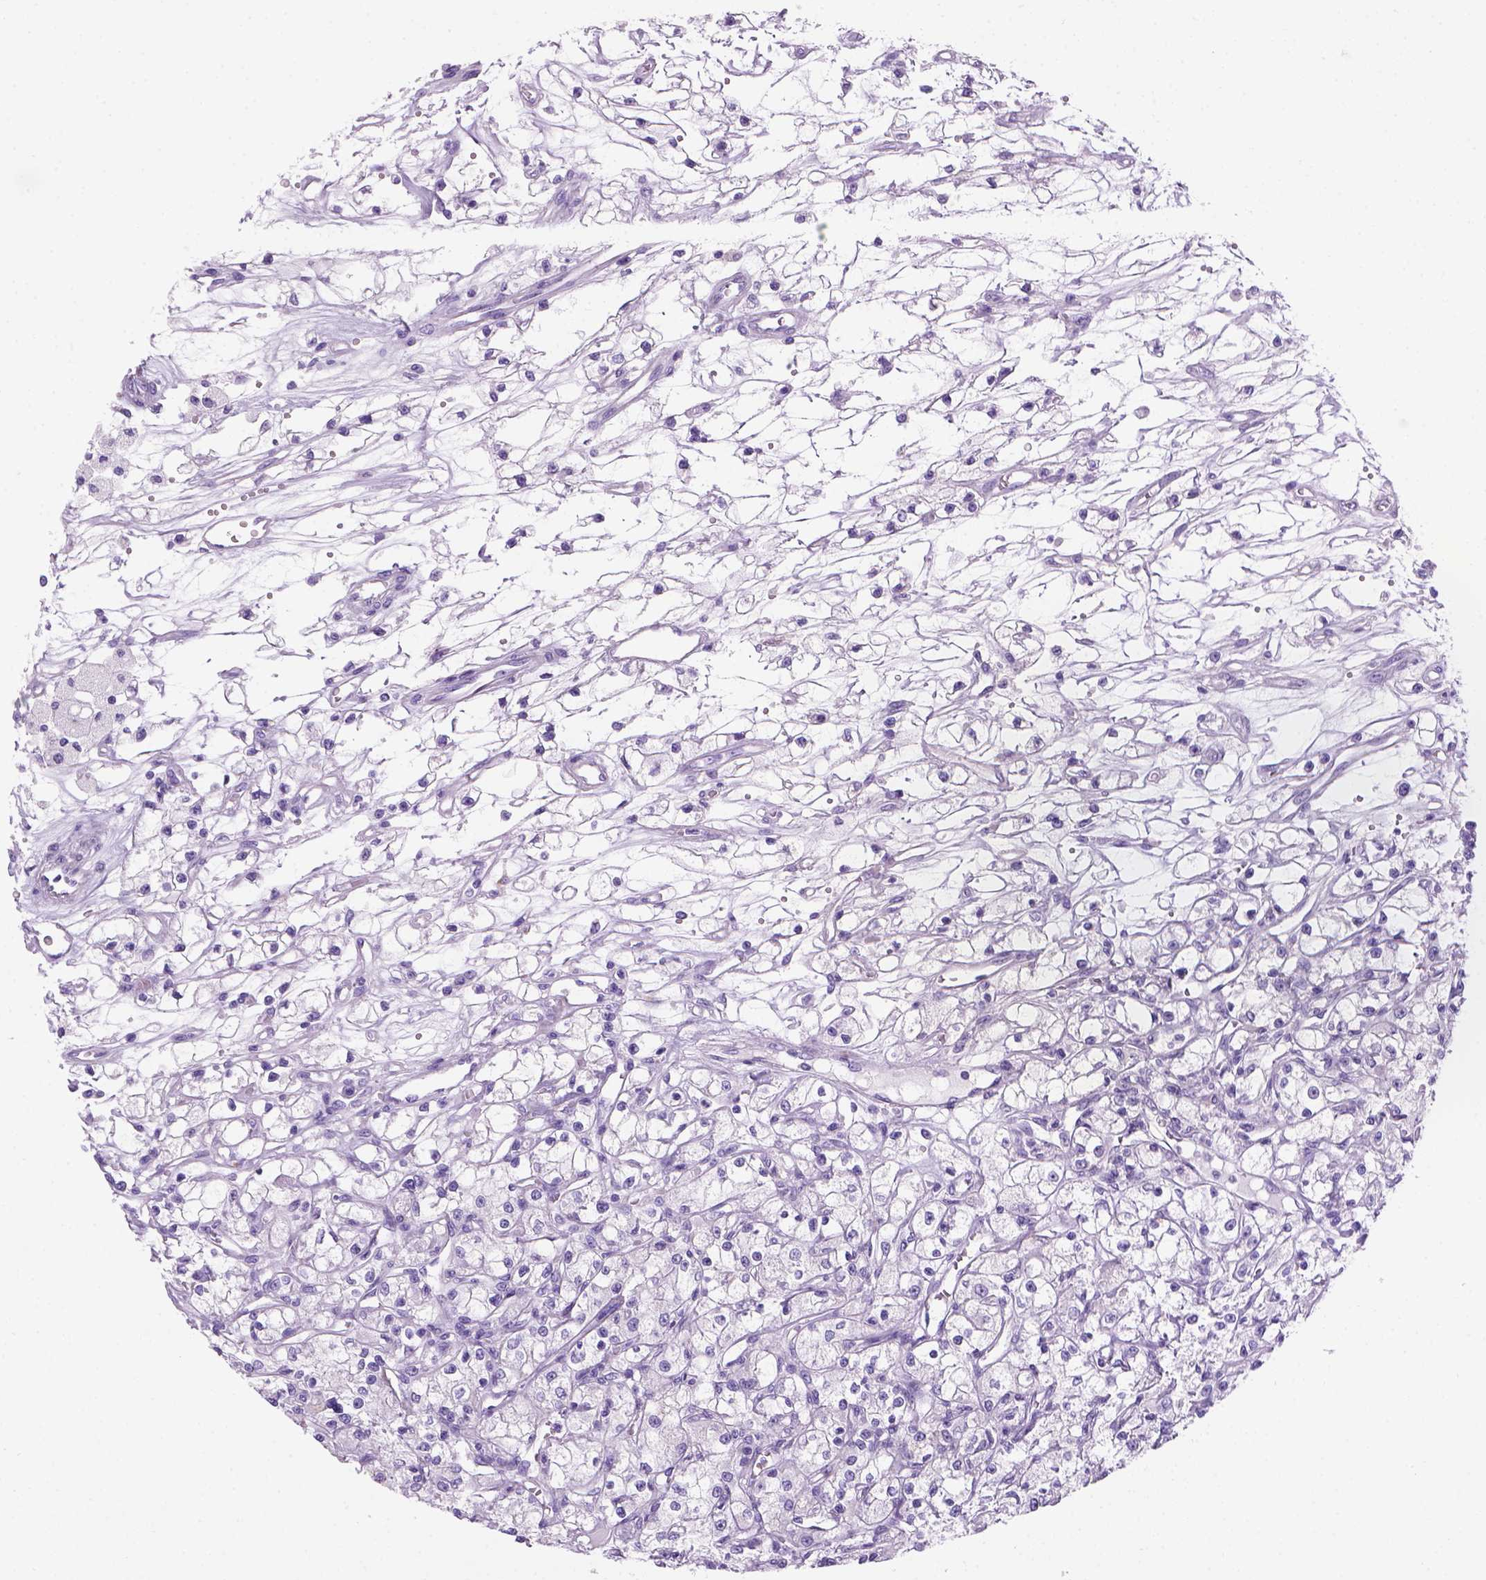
{"staining": {"intensity": "negative", "quantity": "none", "location": "none"}, "tissue": "renal cancer", "cell_type": "Tumor cells", "image_type": "cancer", "snomed": [{"axis": "morphology", "description": "Adenocarcinoma, NOS"}, {"axis": "topography", "description": "Kidney"}], "caption": "This image is of adenocarcinoma (renal) stained with immunohistochemistry (IHC) to label a protein in brown with the nuclei are counter-stained blue. There is no staining in tumor cells. (DAB immunohistochemistry visualized using brightfield microscopy, high magnification).", "gene": "ARHGEF33", "patient": {"sex": "female", "age": 59}}